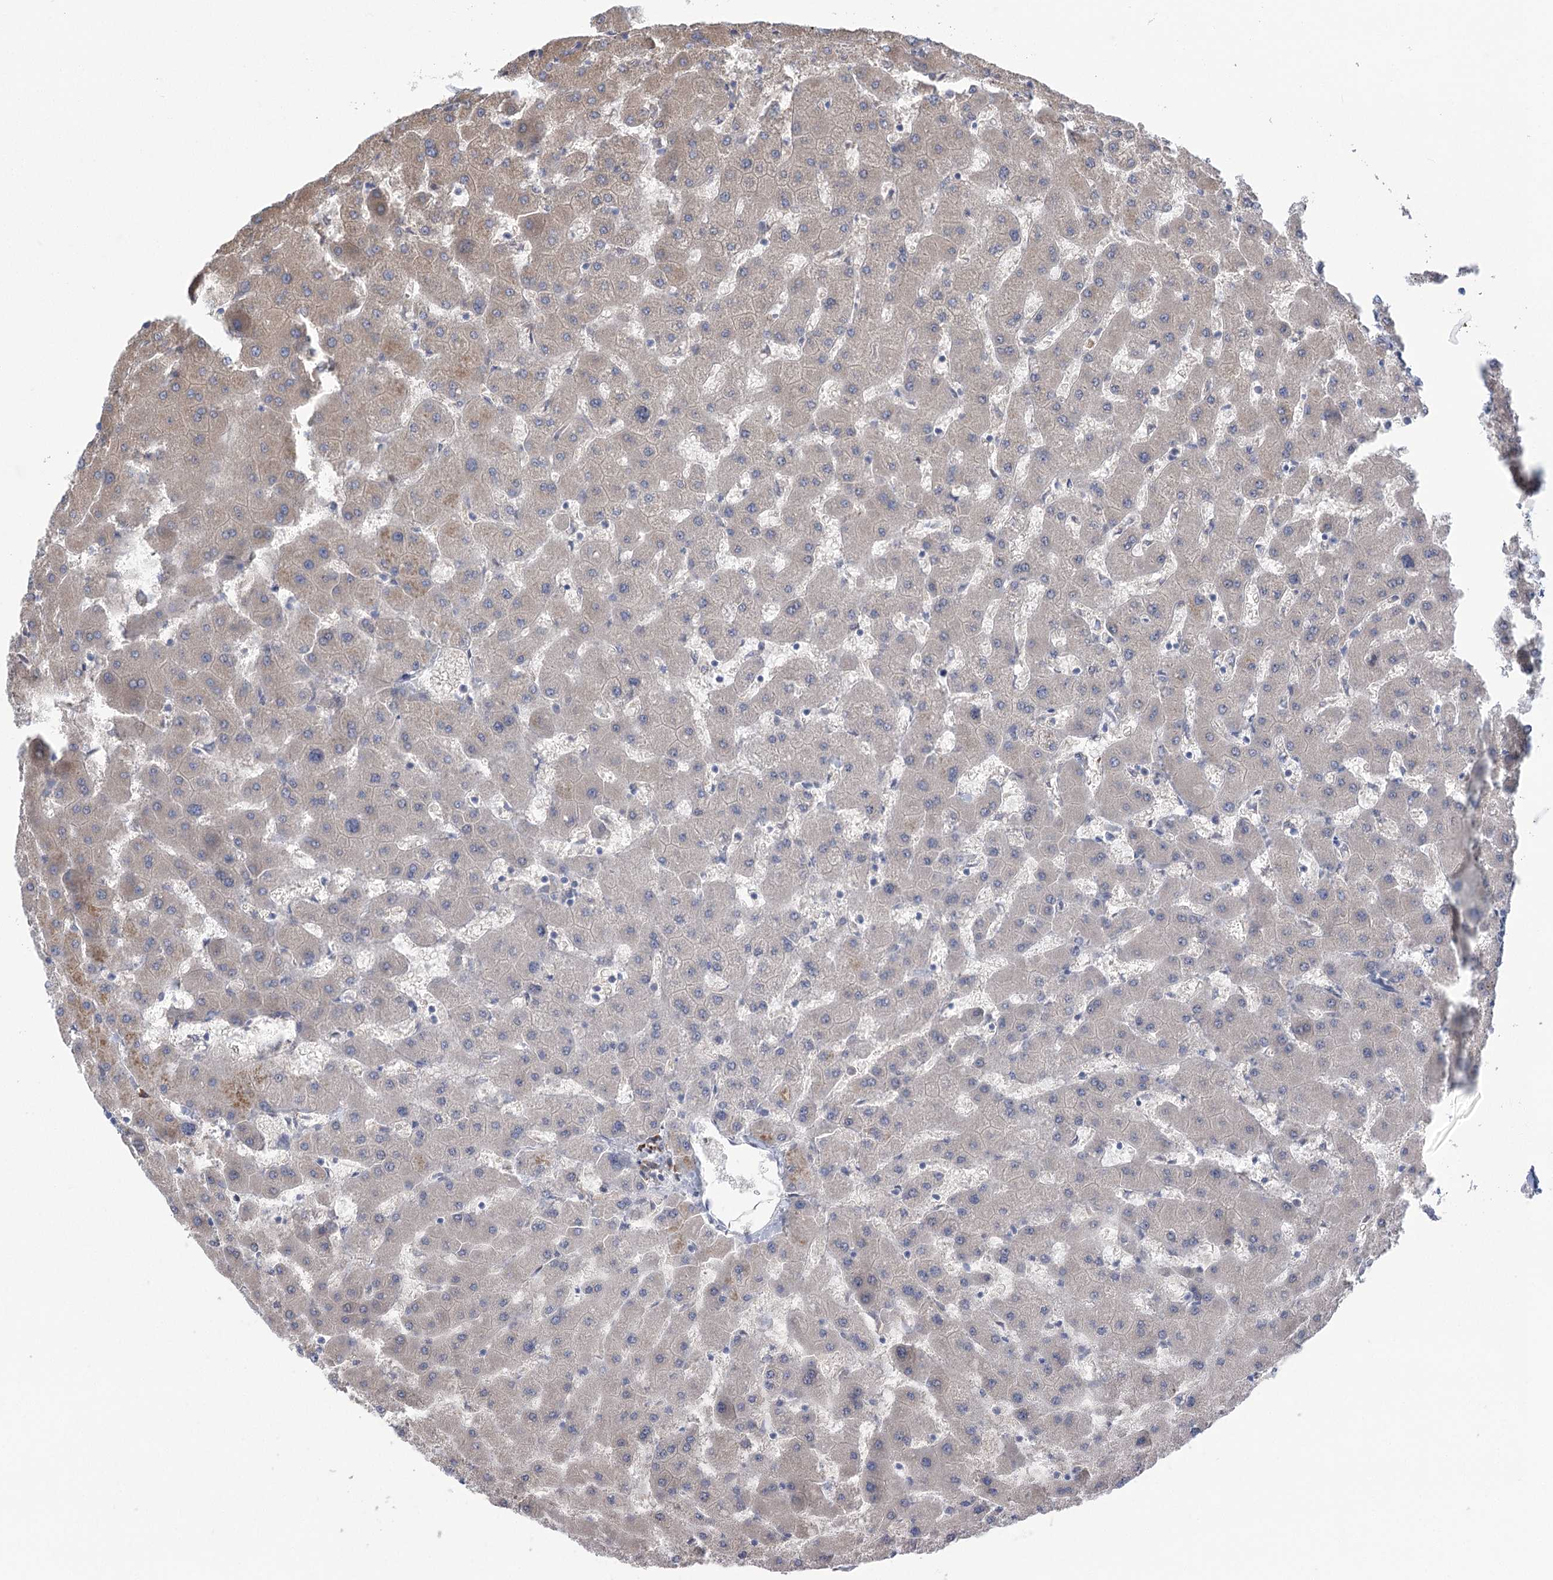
{"staining": {"intensity": "moderate", "quantity": "25%-75%", "location": "cytoplasmic/membranous"}, "tissue": "liver", "cell_type": "Cholangiocytes", "image_type": "normal", "snomed": [{"axis": "morphology", "description": "Normal tissue, NOS"}, {"axis": "topography", "description": "Liver"}], "caption": "The immunohistochemical stain labels moderate cytoplasmic/membranous staining in cholangiocytes of benign liver. (Brightfield microscopy of DAB IHC at high magnification).", "gene": "METTL24", "patient": {"sex": "female", "age": 63}}